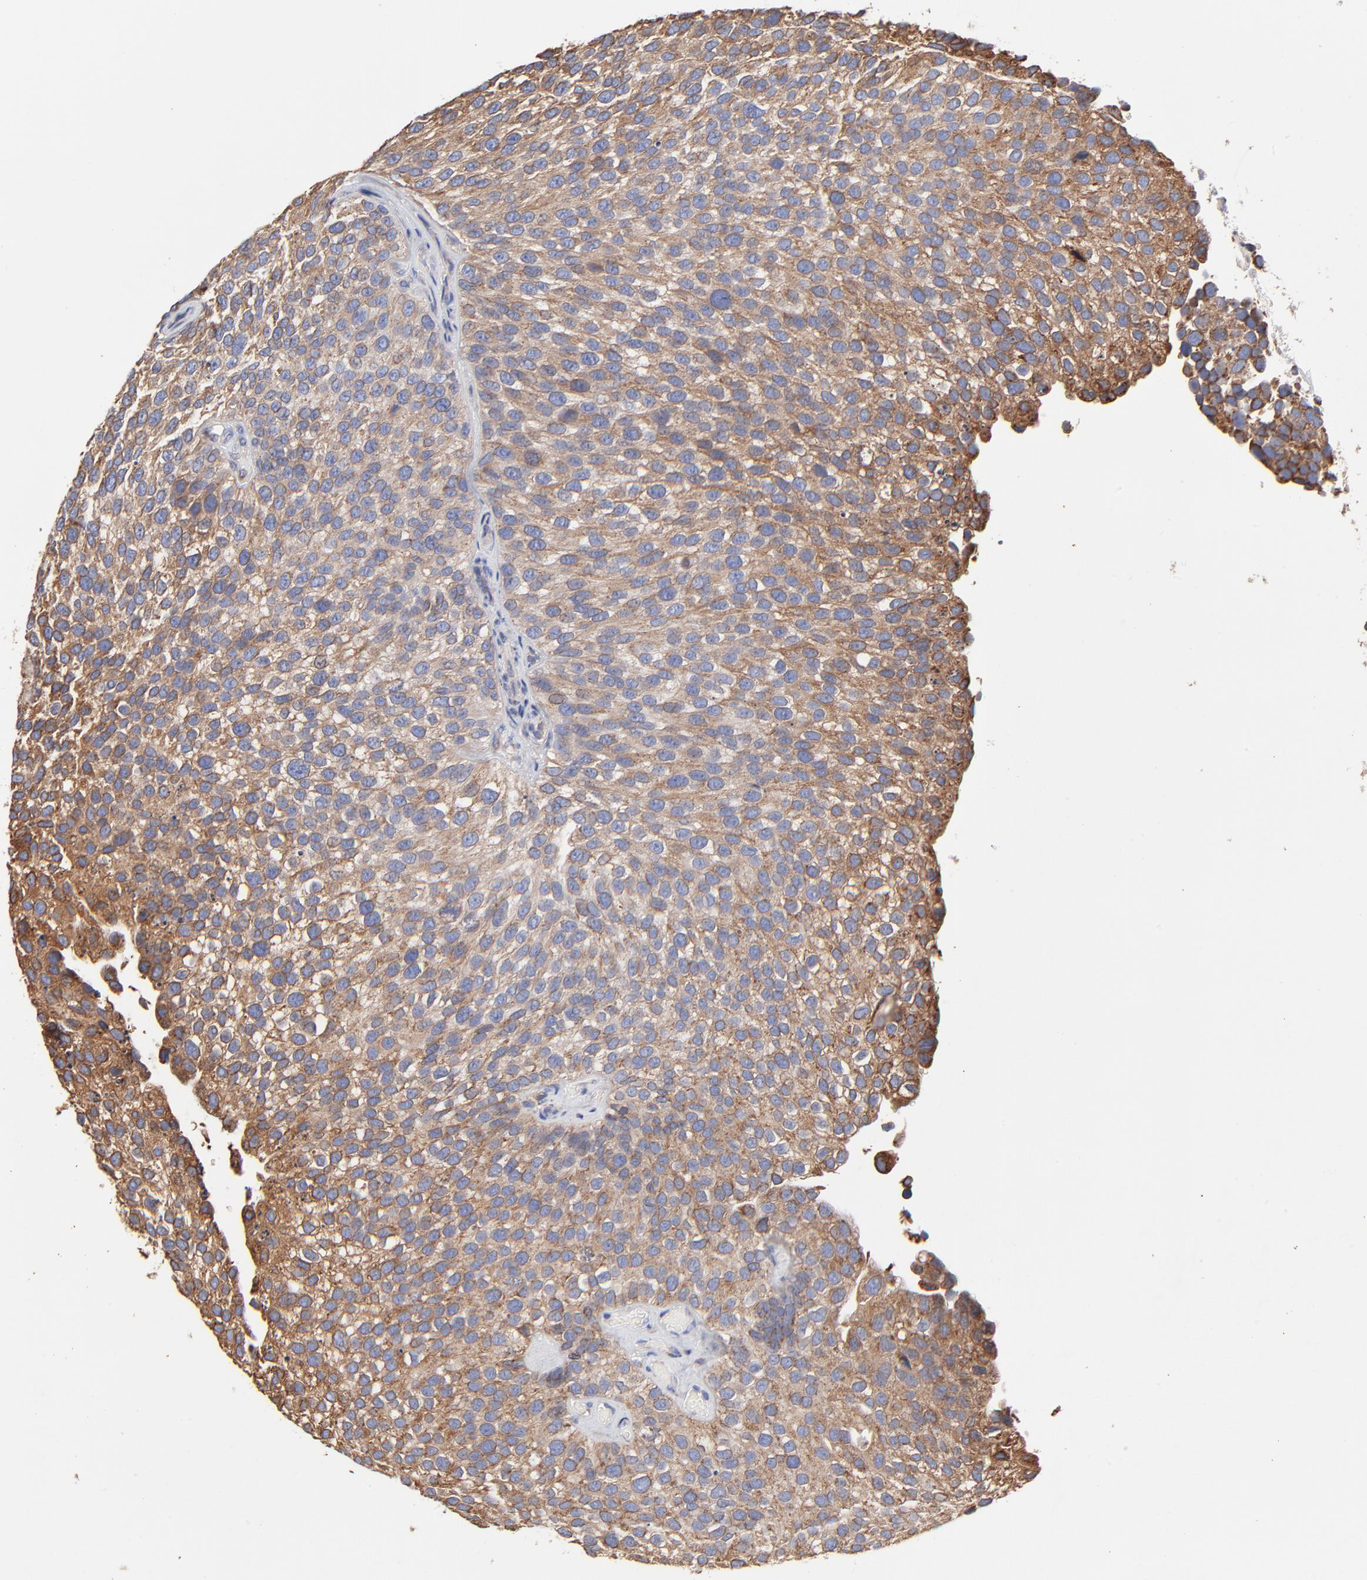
{"staining": {"intensity": "moderate", "quantity": ">75%", "location": "cytoplasmic/membranous"}, "tissue": "urothelial cancer", "cell_type": "Tumor cells", "image_type": "cancer", "snomed": [{"axis": "morphology", "description": "Urothelial carcinoma, High grade"}, {"axis": "topography", "description": "Urinary bladder"}], "caption": "Immunohistochemical staining of urothelial cancer reveals medium levels of moderate cytoplasmic/membranous protein expression in approximately >75% of tumor cells.", "gene": "LMAN1", "patient": {"sex": "male", "age": 72}}